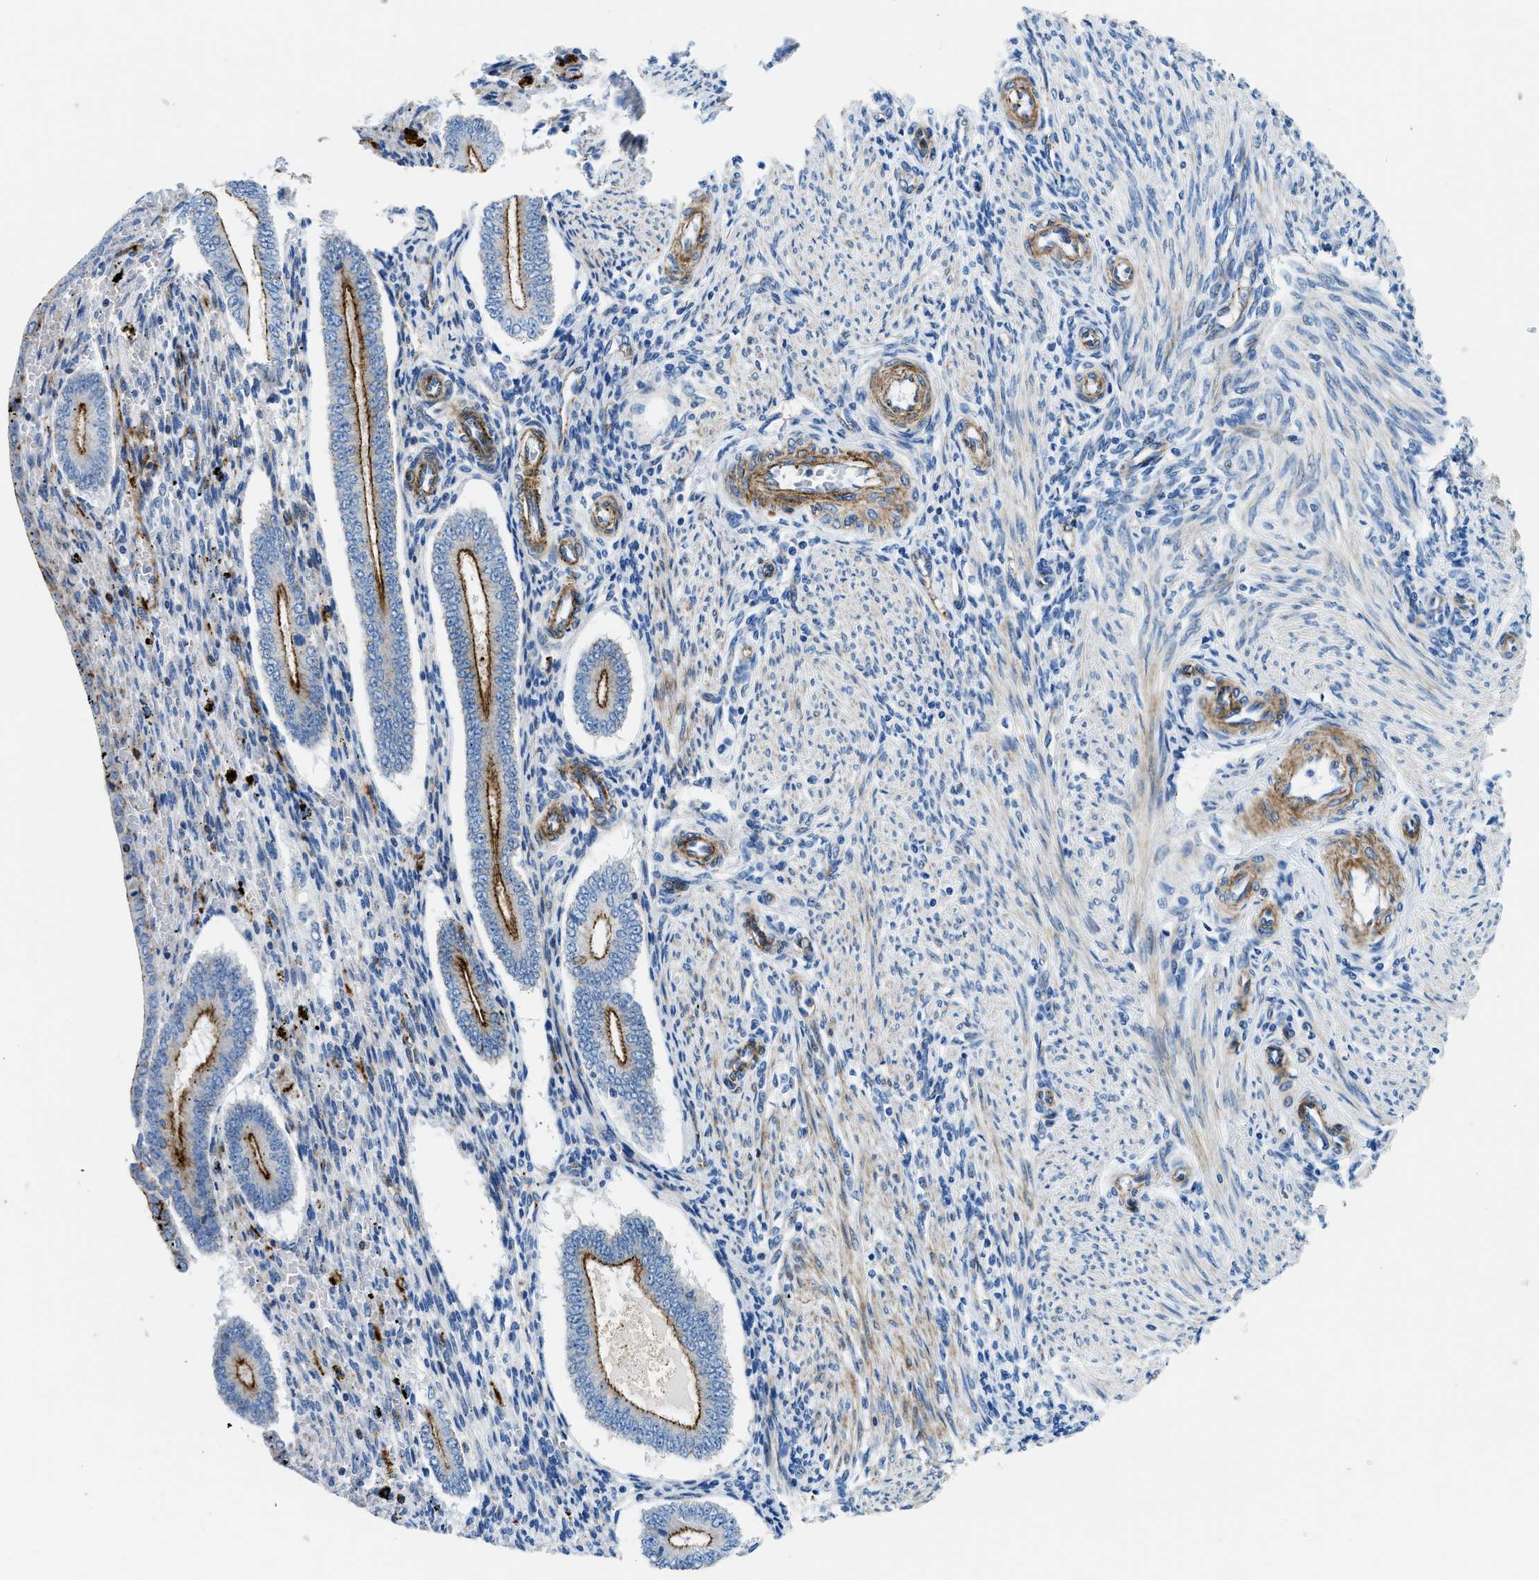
{"staining": {"intensity": "negative", "quantity": "none", "location": "none"}, "tissue": "endometrium", "cell_type": "Cells in endometrial stroma", "image_type": "normal", "snomed": [{"axis": "morphology", "description": "Normal tissue, NOS"}, {"axis": "topography", "description": "Endometrium"}], "caption": "Photomicrograph shows no significant protein expression in cells in endometrial stroma of unremarkable endometrium. The staining was performed using DAB (3,3'-diaminobenzidine) to visualize the protein expression in brown, while the nuclei were stained in blue with hematoxylin (Magnification: 20x).", "gene": "CUTA", "patient": {"sex": "female", "age": 42}}